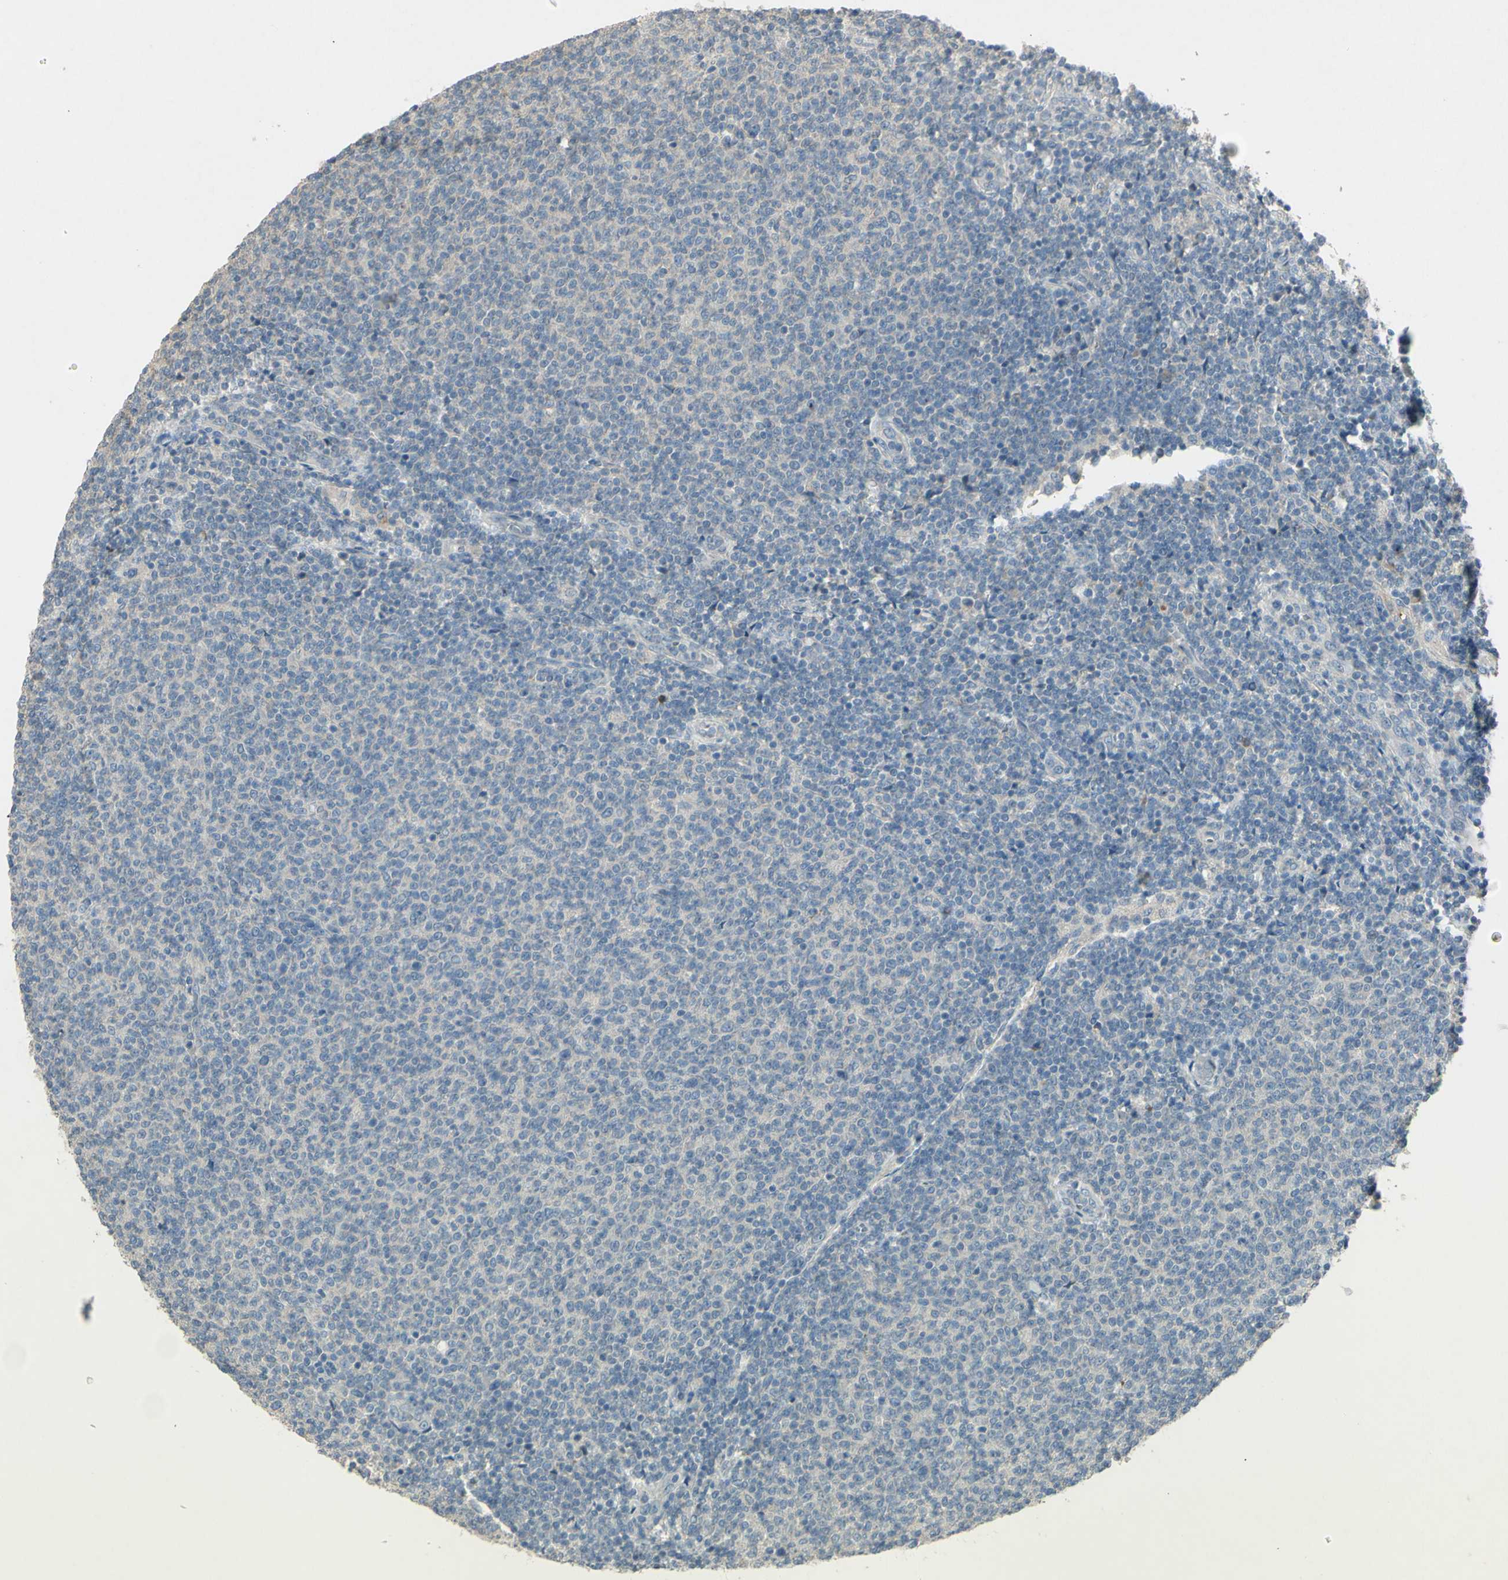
{"staining": {"intensity": "negative", "quantity": "none", "location": "none"}, "tissue": "lymphoma", "cell_type": "Tumor cells", "image_type": "cancer", "snomed": [{"axis": "morphology", "description": "Malignant lymphoma, non-Hodgkin's type, Low grade"}, {"axis": "topography", "description": "Lymph node"}], "caption": "Histopathology image shows no significant protein staining in tumor cells of lymphoma.", "gene": "TIMM21", "patient": {"sex": "male", "age": 66}}